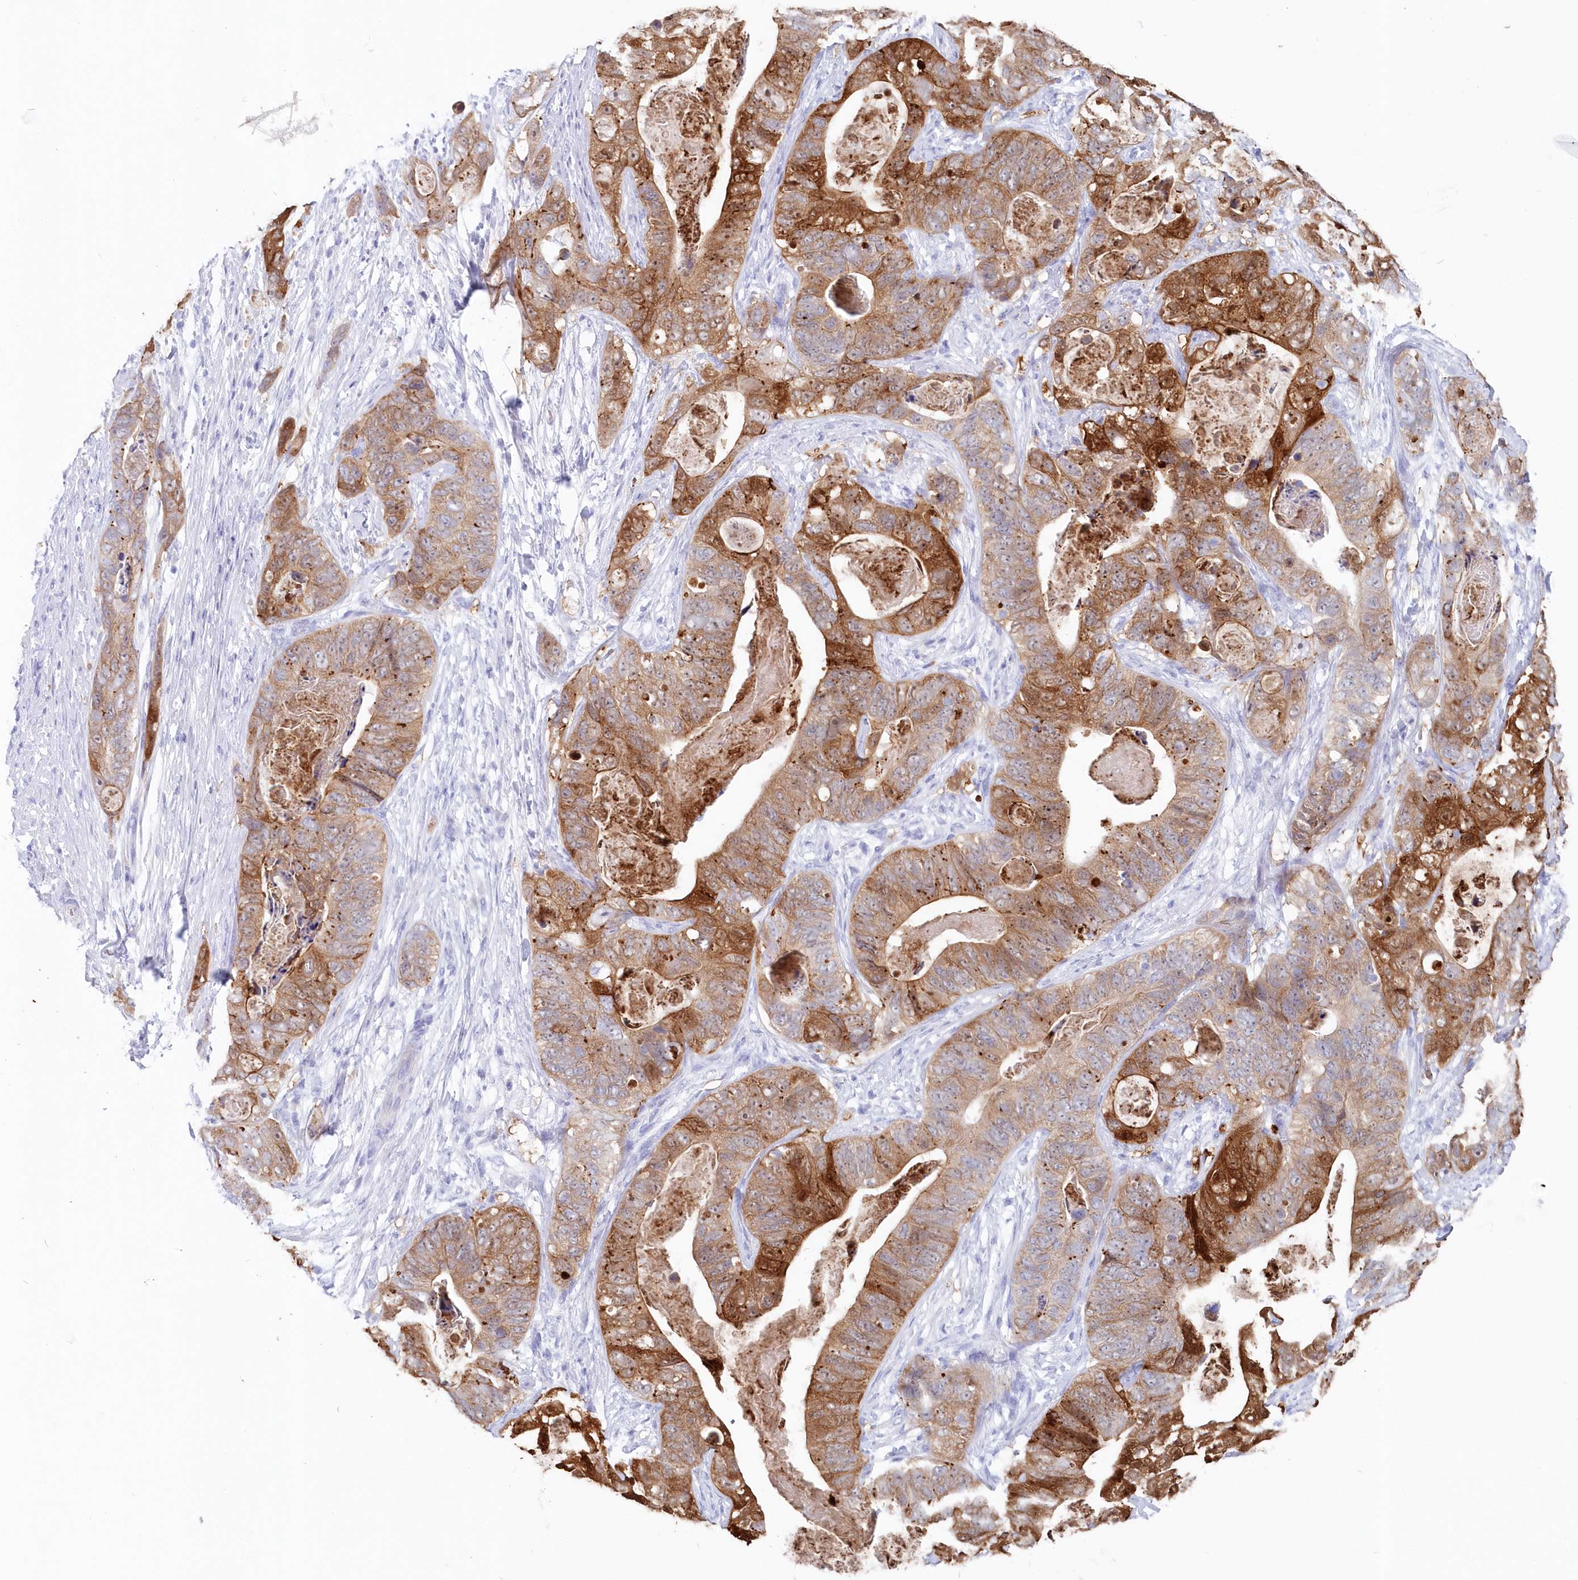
{"staining": {"intensity": "moderate", "quantity": ">75%", "location": "cytoplasmic/membranous"}, "tissue": "stomach cancer", "cell_type": "Tumor cells", "image_type": "cancer", "snomed": [{"axis": "morphology", "description": "Adenocarcinoma, NOS"}, {"axis": "topography", "description": "Stomach"}], "caption": "DAB (3,3'-diaminobenzidine) immunohistochemical staining of human stomach adenocarcinoma shows moderate cytoplasmic/membranous protein expression in about >75% of tumor cells. (Brightfield microscopy of DAB IHC at high magnification).", "gene": "CSNK1G2", "patient": {"sex": "female", "age": 89}}